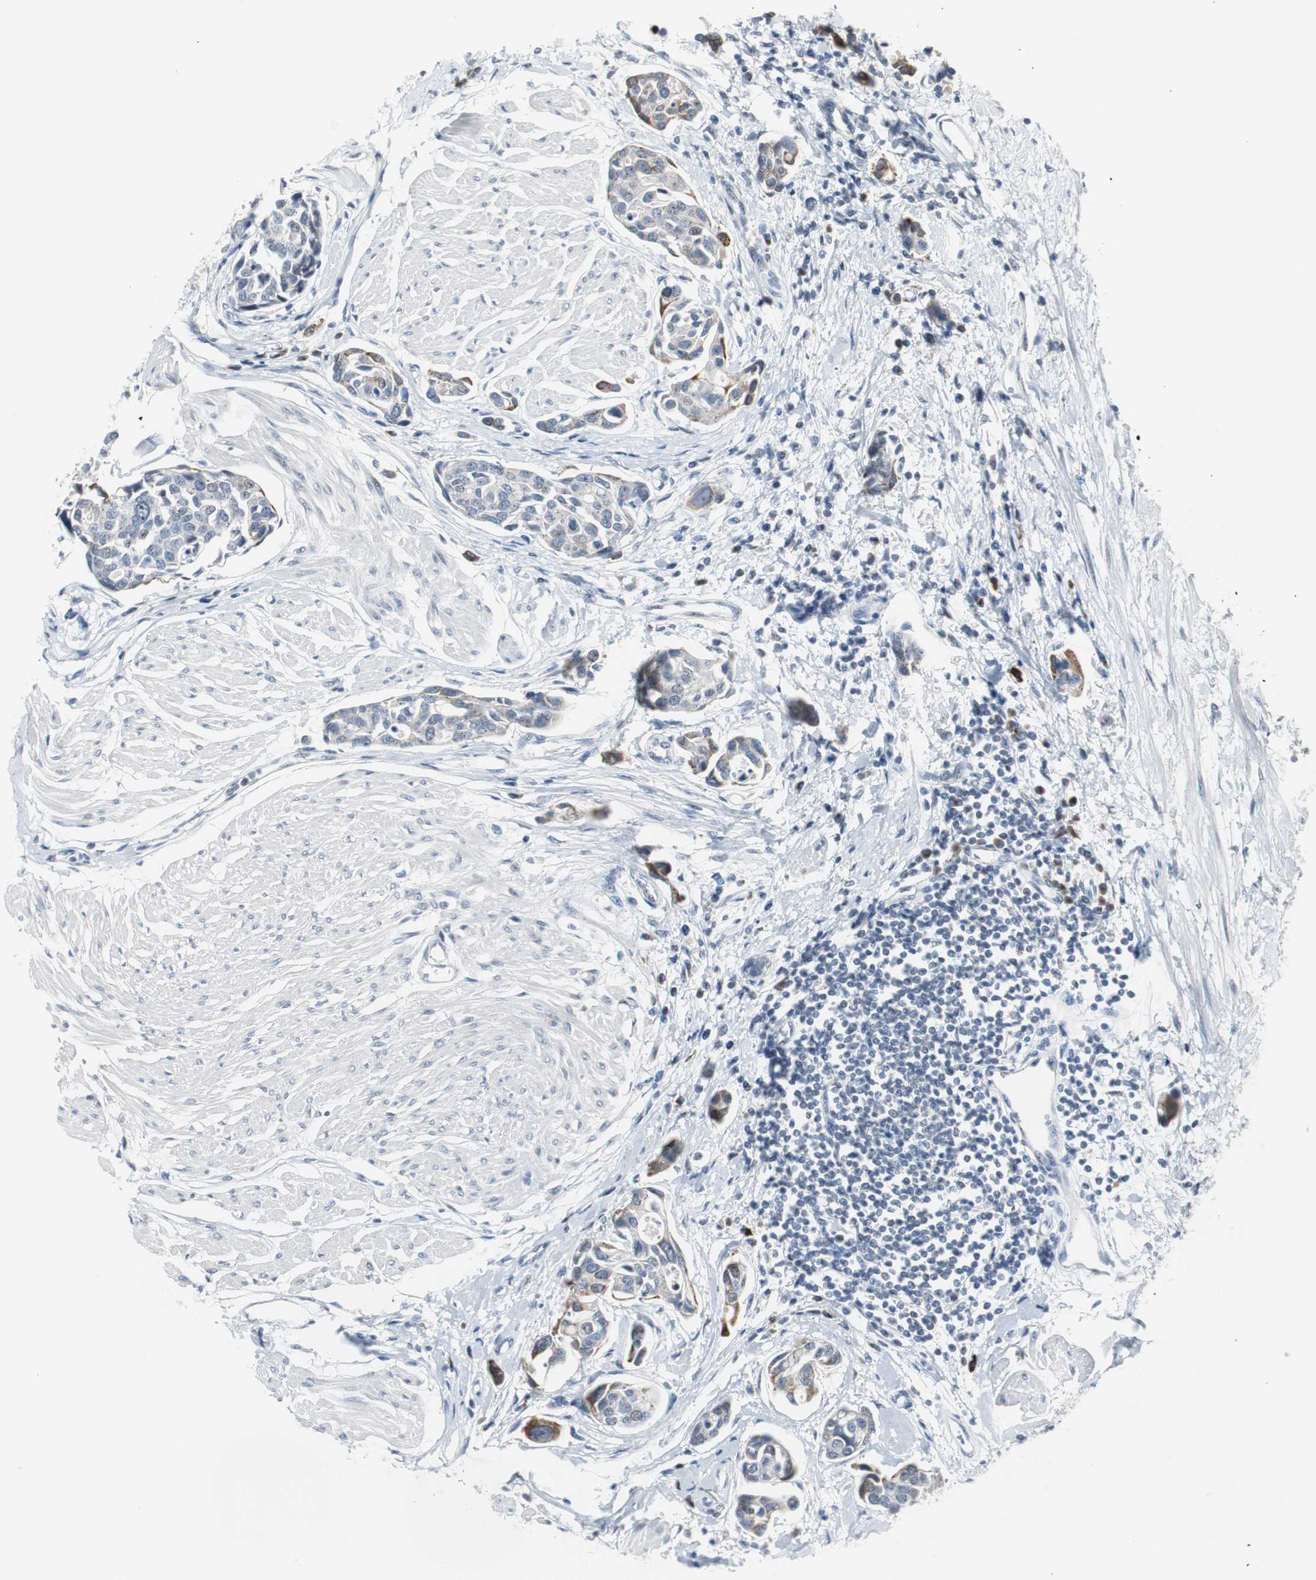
{"staining": {"intensity": "moderate", "quantity": "<25%", "location": "cytoplasmic/membranous"}, "tissue": "urothelial cancer", "cell_type": "Tumor cells", "image_type": "cancer", "snomed": [{"axis": "morphology", "description": "Urothelial carcinoma, High grade"}, {"axis": "topography", "description": "Urinary bladder"}], "caption": "Immunohistochemical staining of human urothelial cancer exhibits low levels of moderate cytoplasmic/membranous protein expression in about <25% of tumor cells.", "gene": "SOX30", "patient": {"sex": "male", "age": 78}}